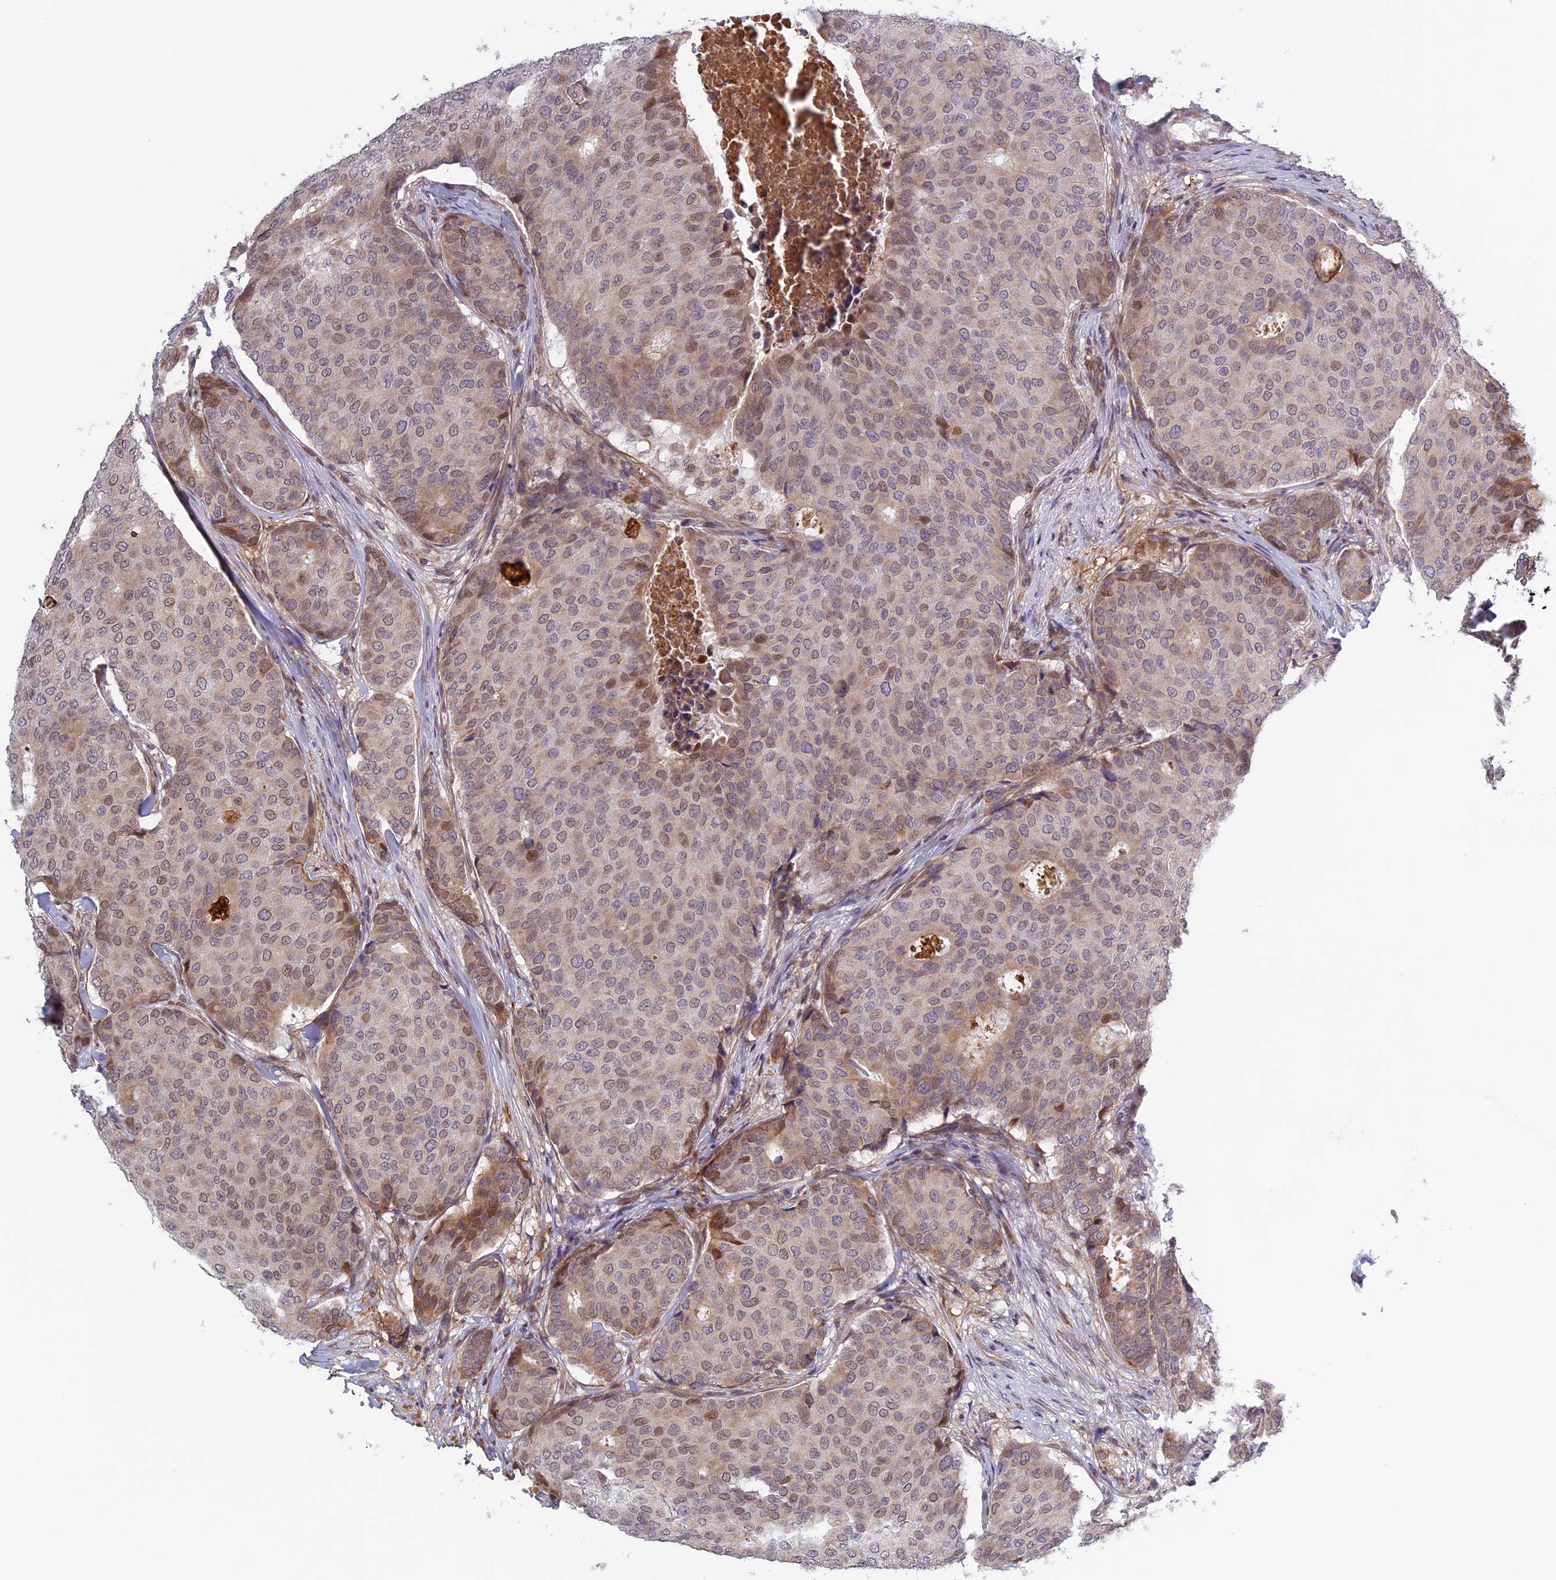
{"staining": {"intensity": "weak", "quantity": ">75%", "location": "cytoplasmic/membranous,nuclear"}, "tissue": "breast cancer", "cell_type": "Tumor cells", "image_type": "cancer", "snomed": [{"axis": "morphology", "description": "Duct carcinoma"}, {"axis": "topography", "description": "Breast"}], "caption": "Infiltrating ductal carcinoma (breast) stained with IHC demonstrates weak cytoplasmic/membranous and nuclear positivity in approximately >75% of tumor cells.", "gene": "FADS1", "patient": {"sex": "female", "age": 75}}